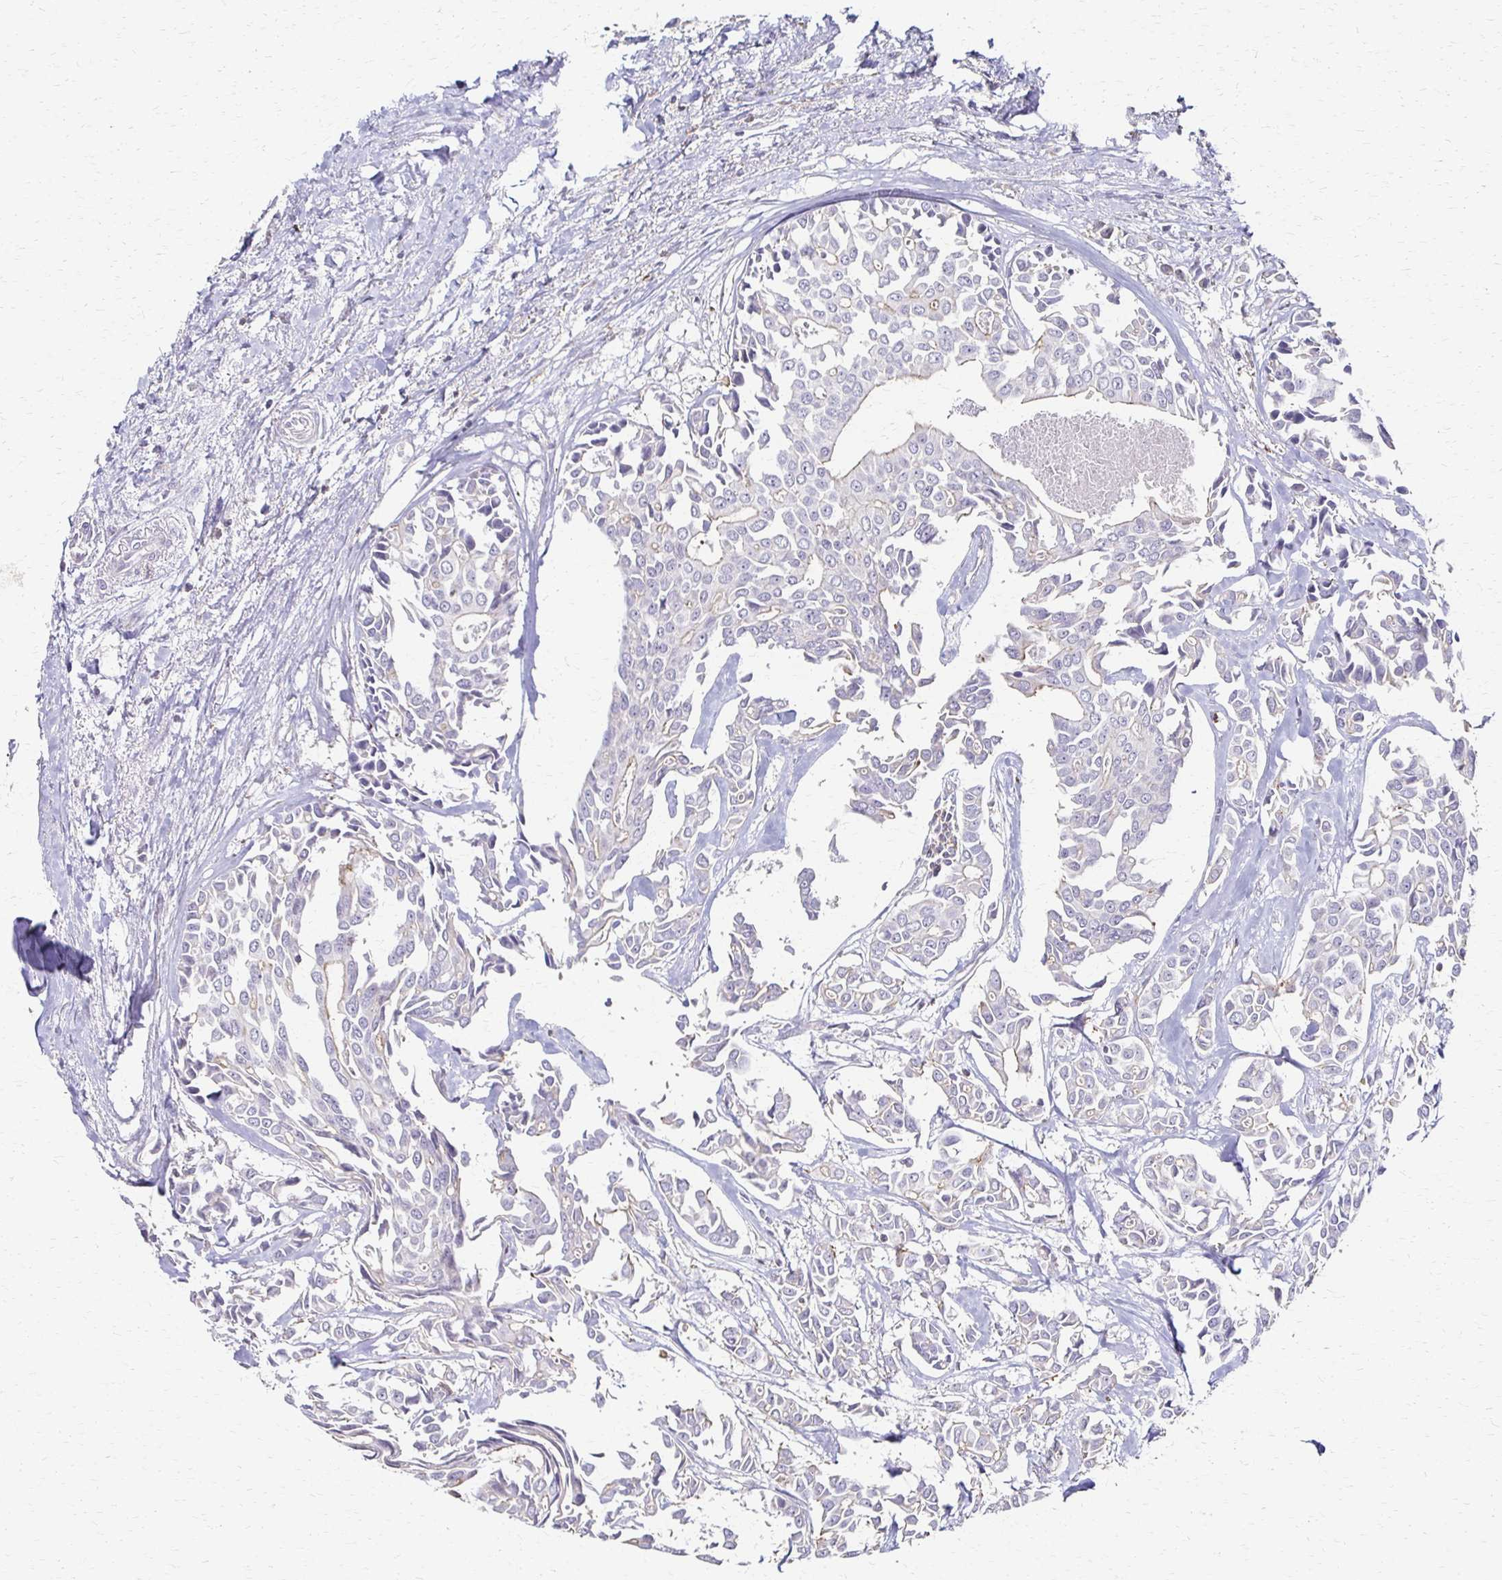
{"staining": {"intensity": "negative", "quantity": "none", "location": "none"}, "tissue": "breast cancer", "cell_type": "Tumor cells", "image_type": "cancer", "snomed": [{"axis": "morphology", "description": "Duct carcinoma"}, {"axis": "topography", "description": "Breast"}], "caption": "DAB immunohistochemical staining of human breast cancer exhibits no significant expression in tumor cells. (Brightfield microscopy of DAB (3,3'-diaminobenzidine) immunohistochemistry at high magnification).", "gene": "C1QTNF7", "patient": {"sex": "female", "age": 54}}